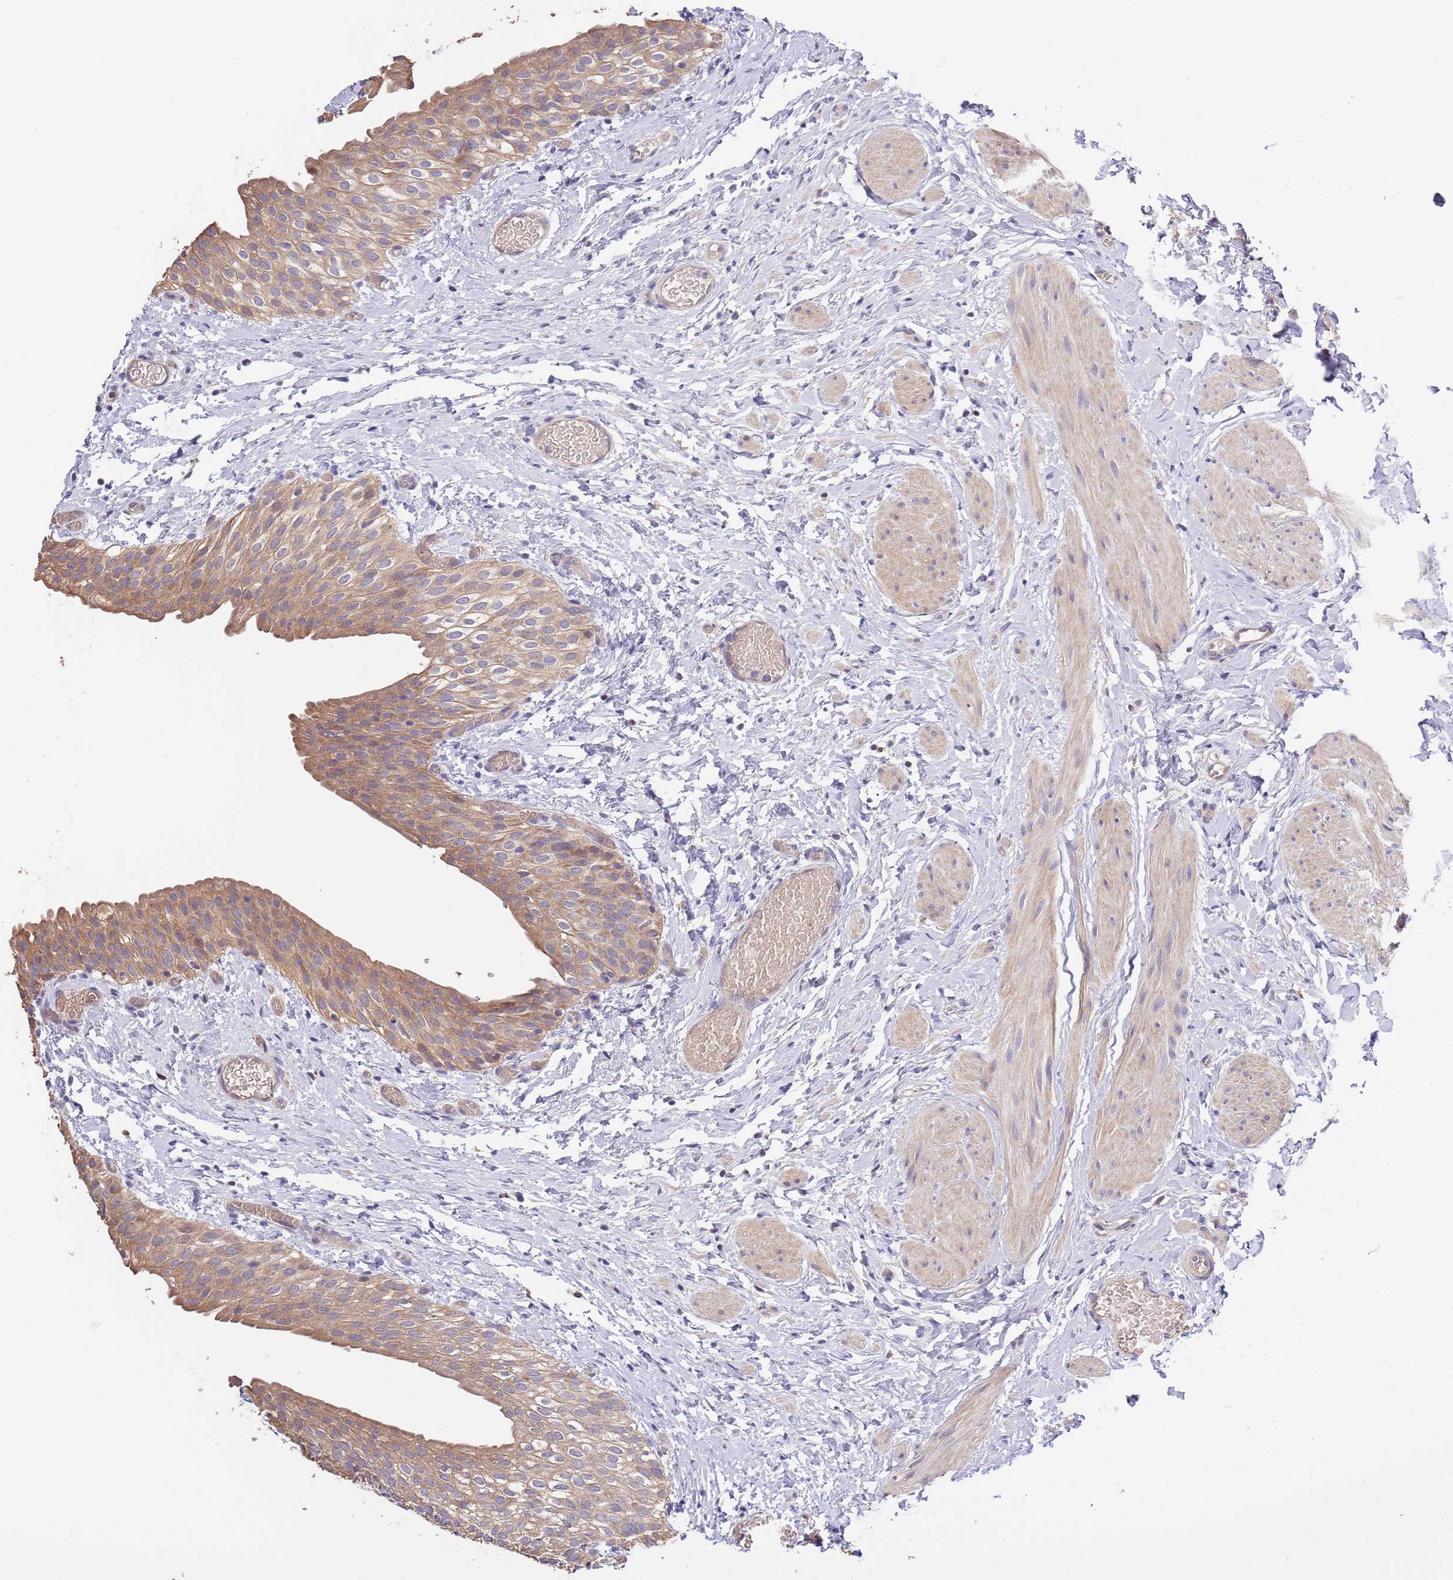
{"staining": {"intensity": "moderate", "quantity": ">75%", "location": "cytoplasmic/membranous"}, "tissue": "urinary bladder", "cell_type": "Urothelial cells", "image_type": "normal", "snomed": [{"axis": "morphology", "description": "Normal tissue, NOS"}, {"axis": "topography", "description": "Urinary bladder"}], "caption": "Normal urinary bladder was stained to show a protein in brown. There is medium levels of moderate cytoplasmic/membranous positivity in approximately >75% of urothelial cells. (Stains: DAB in brown, nuclei in blue, Microscopy: brightfield microscopy at high magnification).", "gene": "LIPJ", "patient": {"sex": "male", "age": 1}}